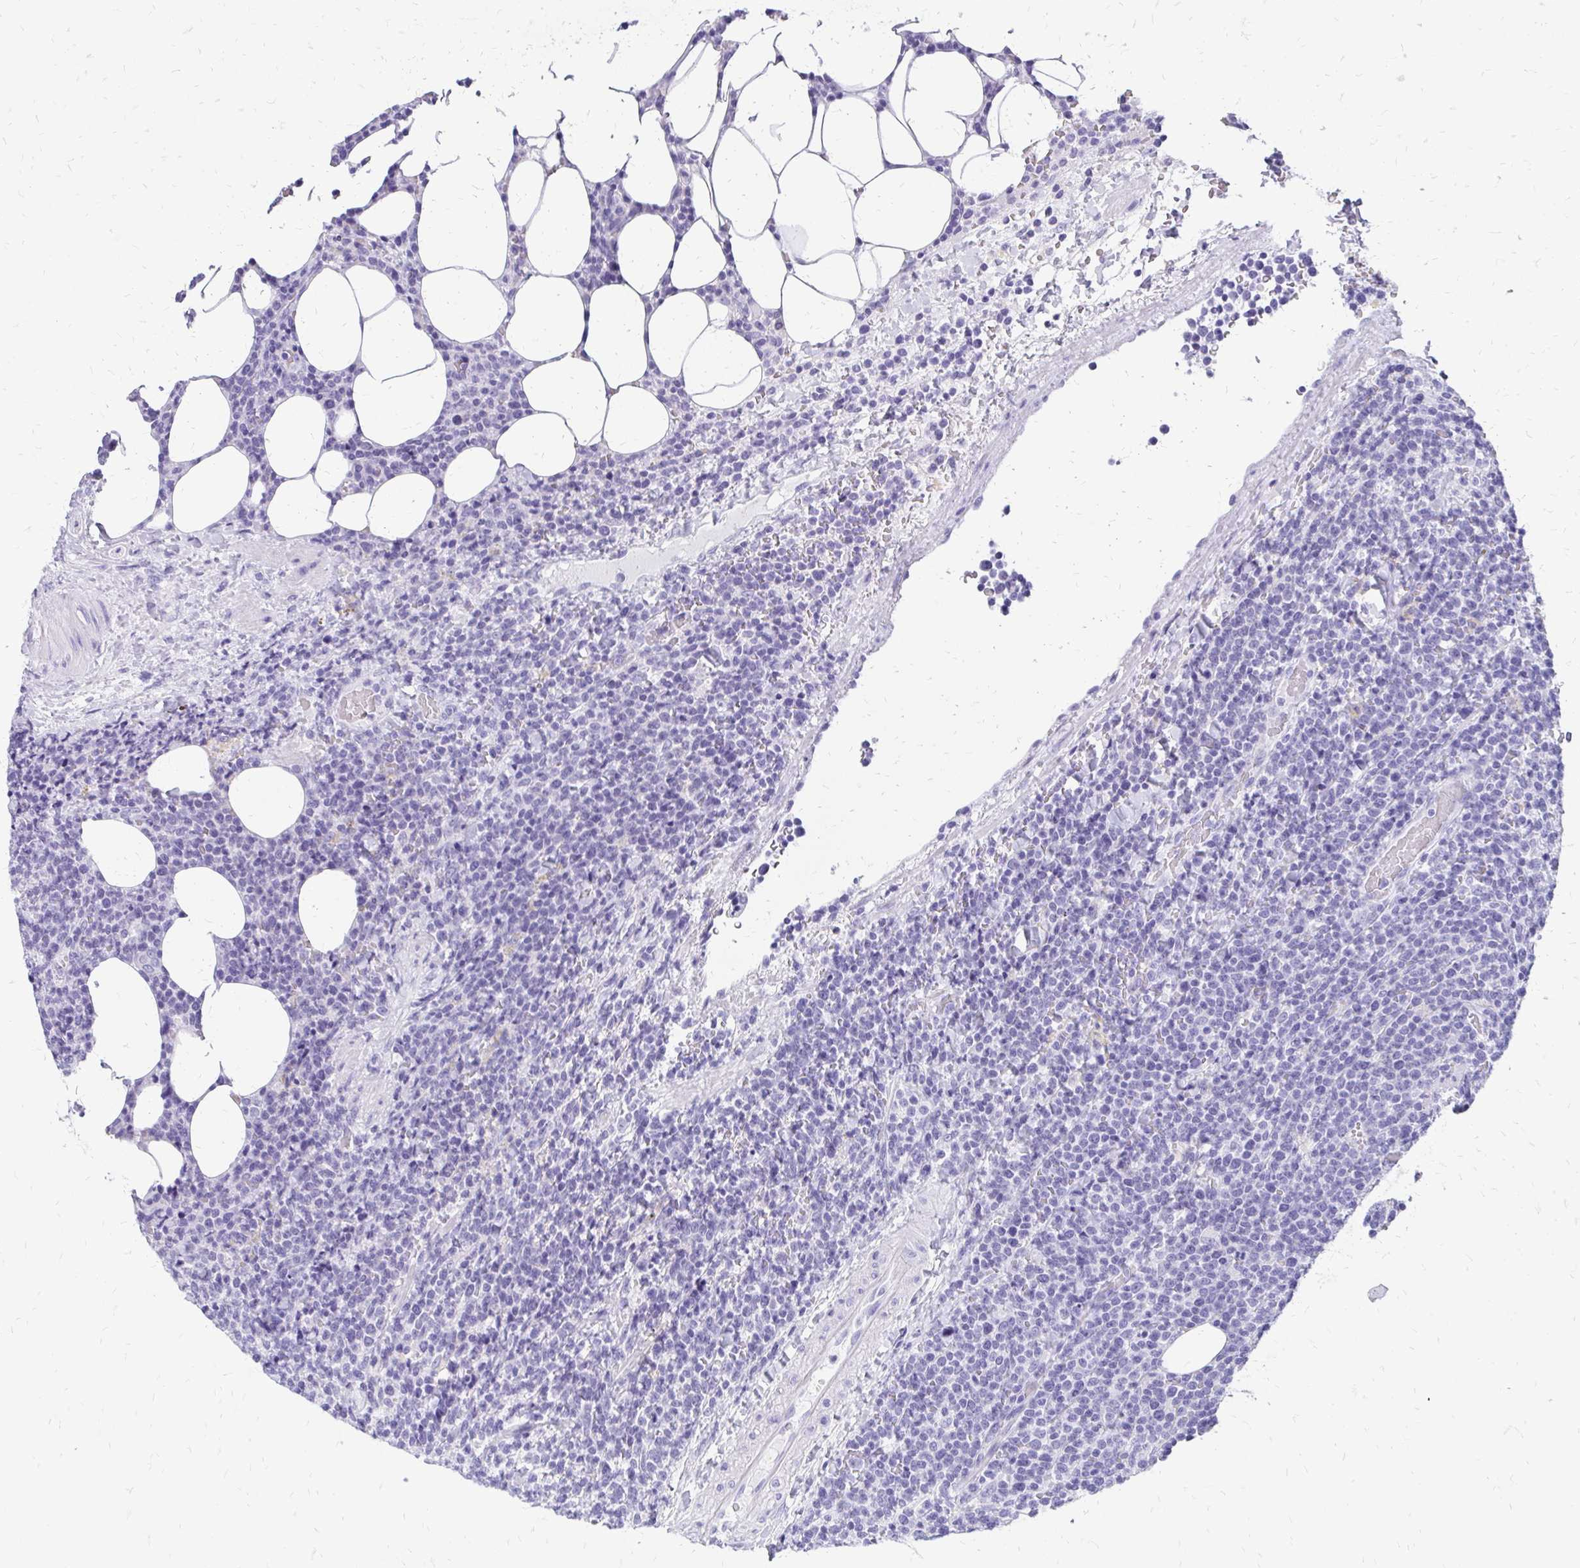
{"staining": {"intensity": "negative", "quantity": "none", "location": "none"}, "tissue": "lymphoma", "cell_type": "Tumor cells", "image_type": "cancer", "snomed": [{"axis": "morphology", "description": "Malignant lymphoma, non-Hodgkin's type, High grade"}, {"axis": "topography", "description": "Lymph node"}], "caption": "Tumor cells show no significant protein positivity in lymphoma.", "gene": "SLC32A1", "patient": {"sex": "male", "age": 61}}